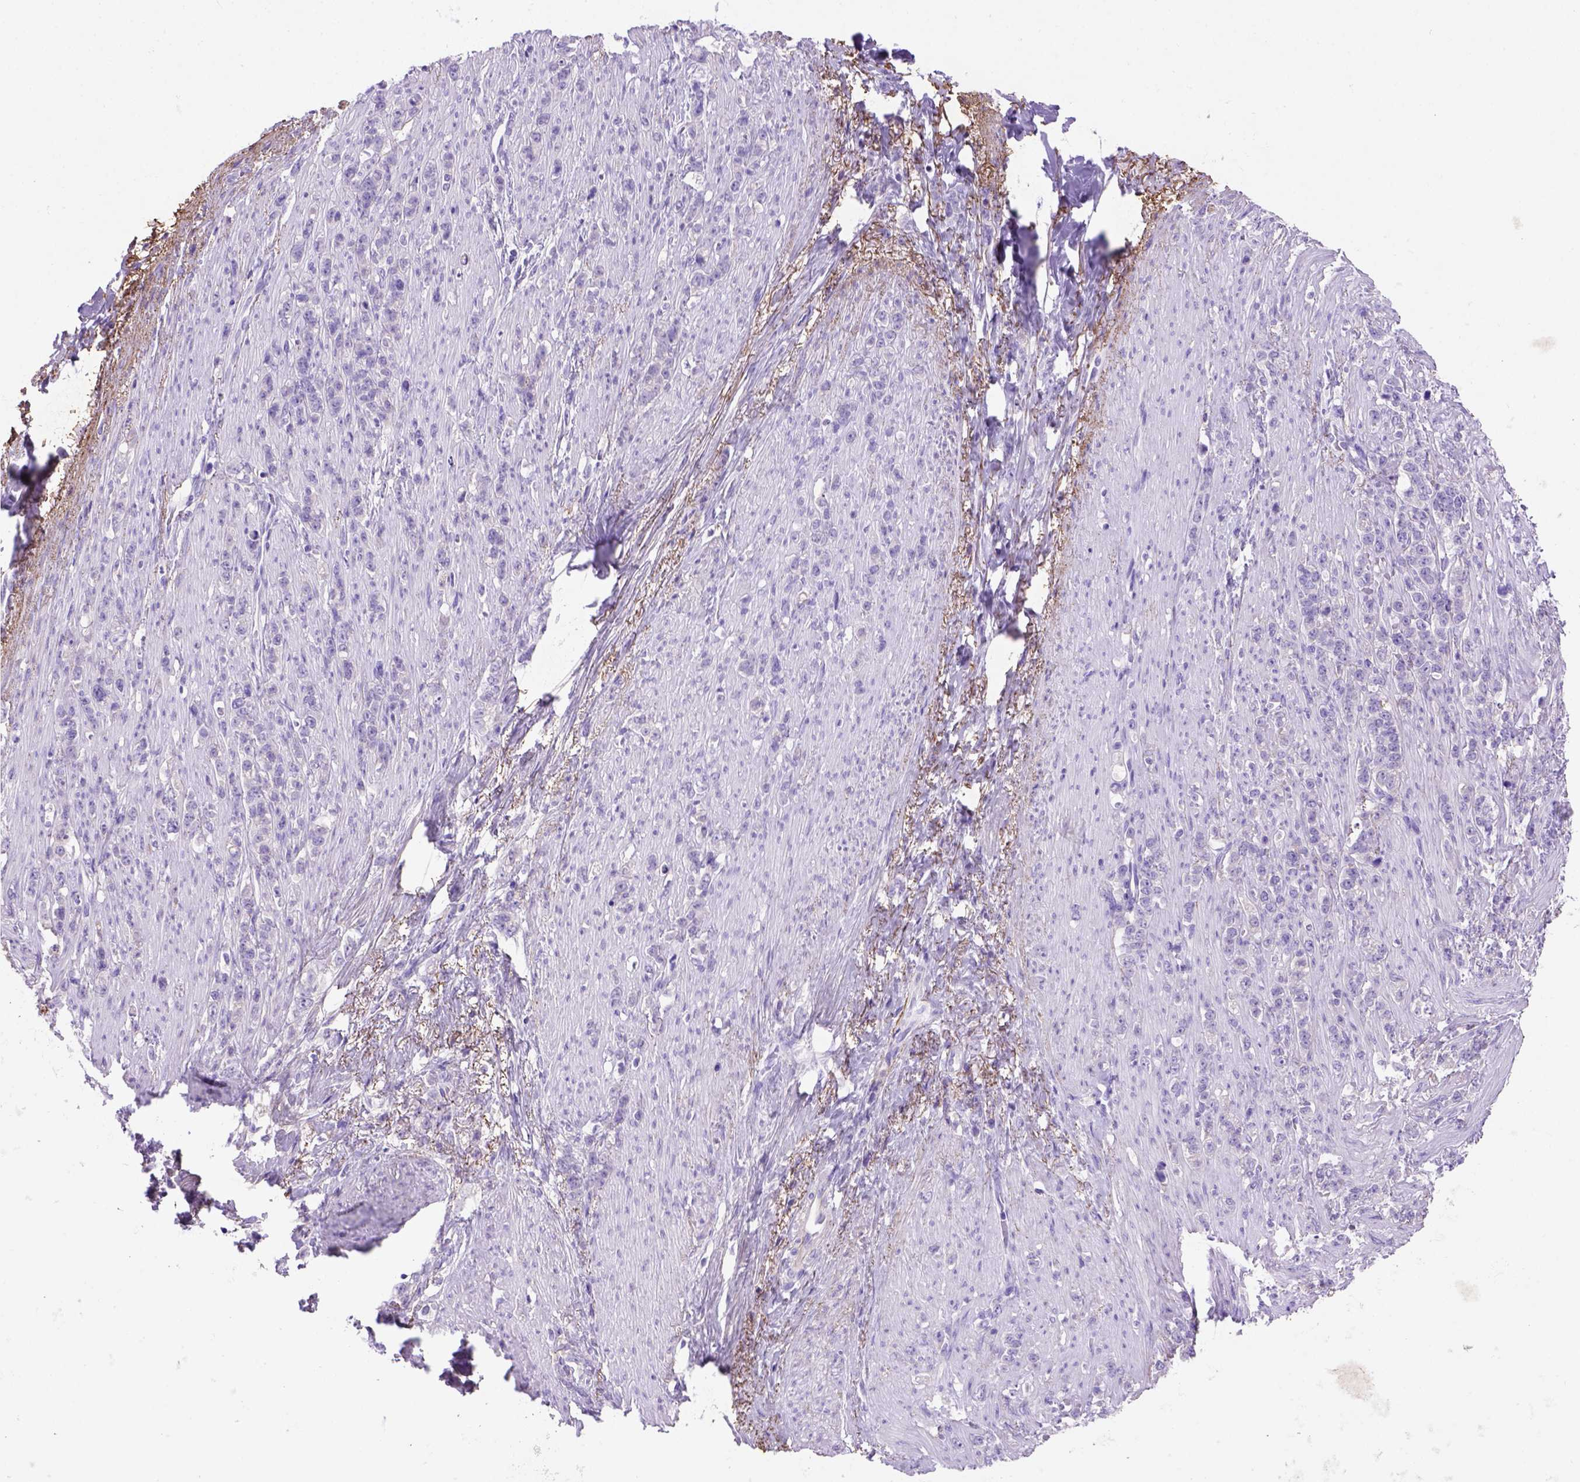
{"staining": {"intensity": "negative", "quantity": "none", "location": "none"}, "tissue": "stomach cancer", "cell_type": "Tumor cells", "image_type": "cancer", "snomed": [{"axis": "morphology", "description": "Adenocarcinoma, NOS"}, {"axis": "topography", "description": "Stomach, lower"}], "caption": "This photomicrograph is of stomach cancer stained with IHC to label a protein in brown with the nuclei are counter-stained blue. There is no positivity in tumor cells.", "gene": "SIRPD", "patient": {"sex": "male", "age": 88}}